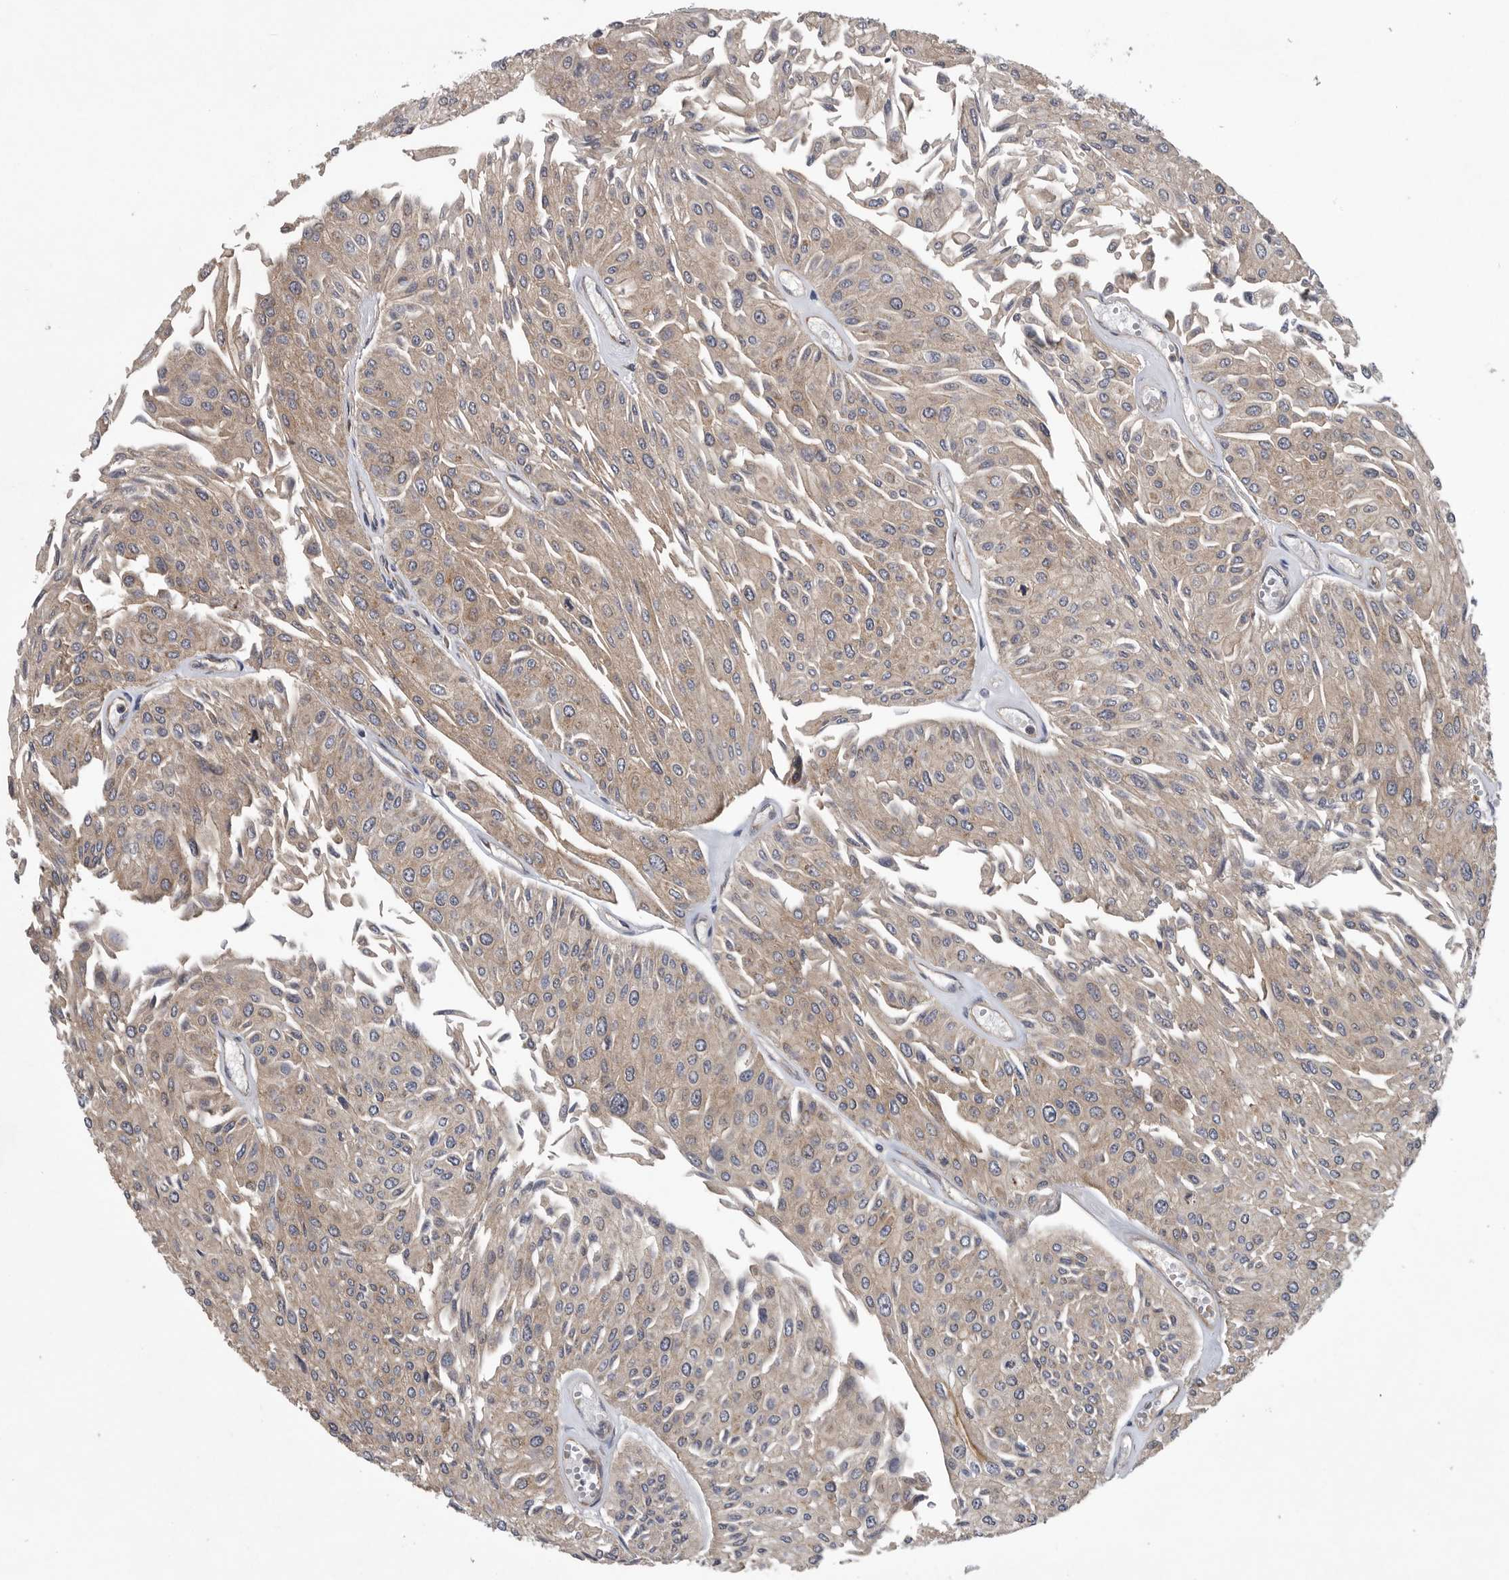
{"staining": {"intensity": "weak", "quantity": "25%-75%", "location": "cytoplasmic/membranous"}, "tissue": "urothelial cancer", "cell_type": "Tumor cells", "image_type": "cancer", "snomed": [{"axis": "morphology", "description": "Urothelial carcinoma, Low grade"}, {"axis": "topography", "description": "Urinary bladder"}], "caption": "IHC of human urothelial cancer exhibits low levels of weak cytoplasmic/membranous positivity in about 25%-75% of tumor cells.", "gene": "OXR1", "patient": {"sex": "male", "age": 67}}